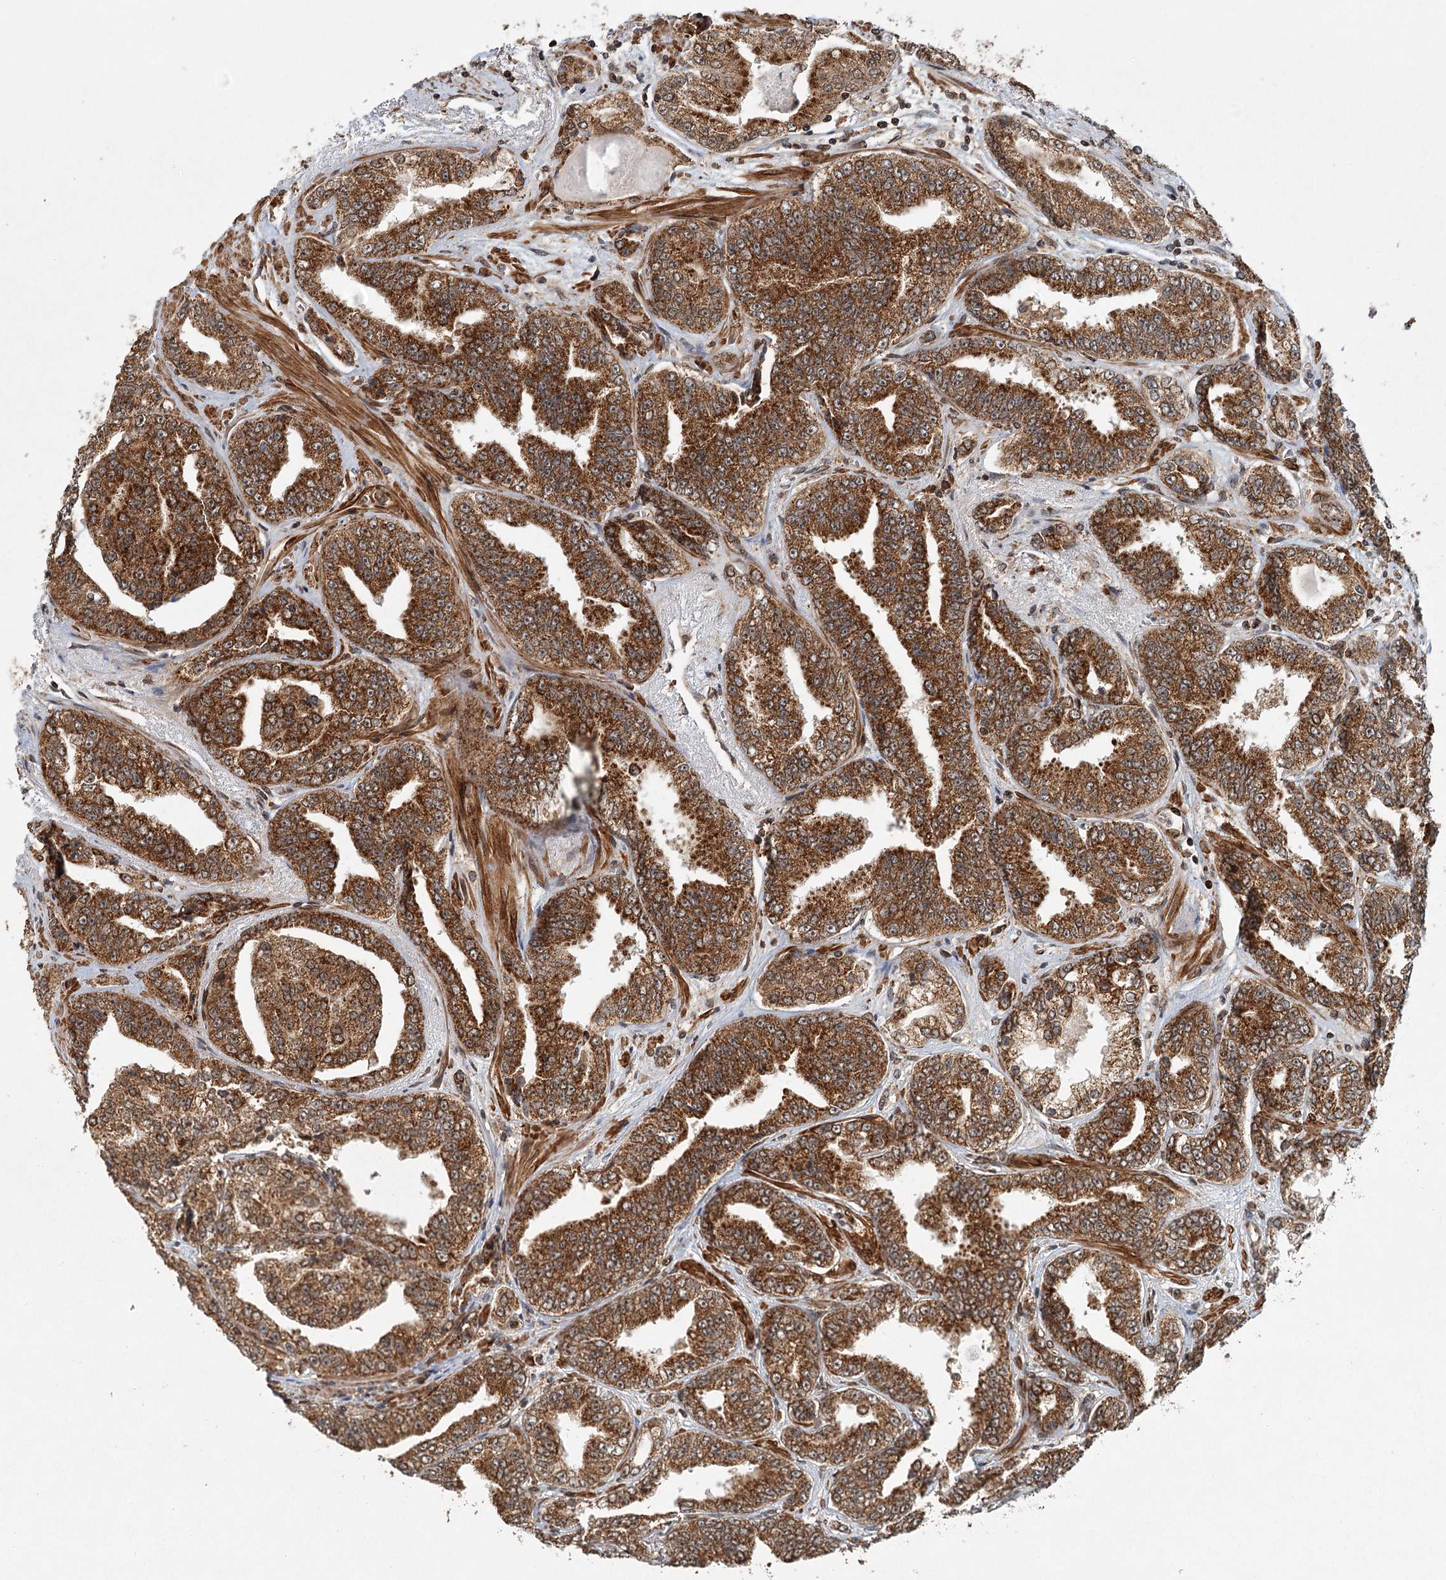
{"staining": {"intensity": "strong", "quantity": ">75%", "location": "cytoplasmic/membranous"}, "tissue": "prostate cancer", "cell_type": "Tumor cells", "image_type": "cancer", "snomed": [{"axis": "morphology", "description": "Adenocarcinoma, High grade"}, {"axis": "topography", "description": "Prostate"}], "caption": "Immunohistochemical staining of adenocarcinoma (high-grade) (prostate) displays high levels of strong cytoplasmic/membranous protein staining in approximately >75% of tumor cells.", "gene": "BCKDHA", "patient": {"sex": "male", "age": 71}}